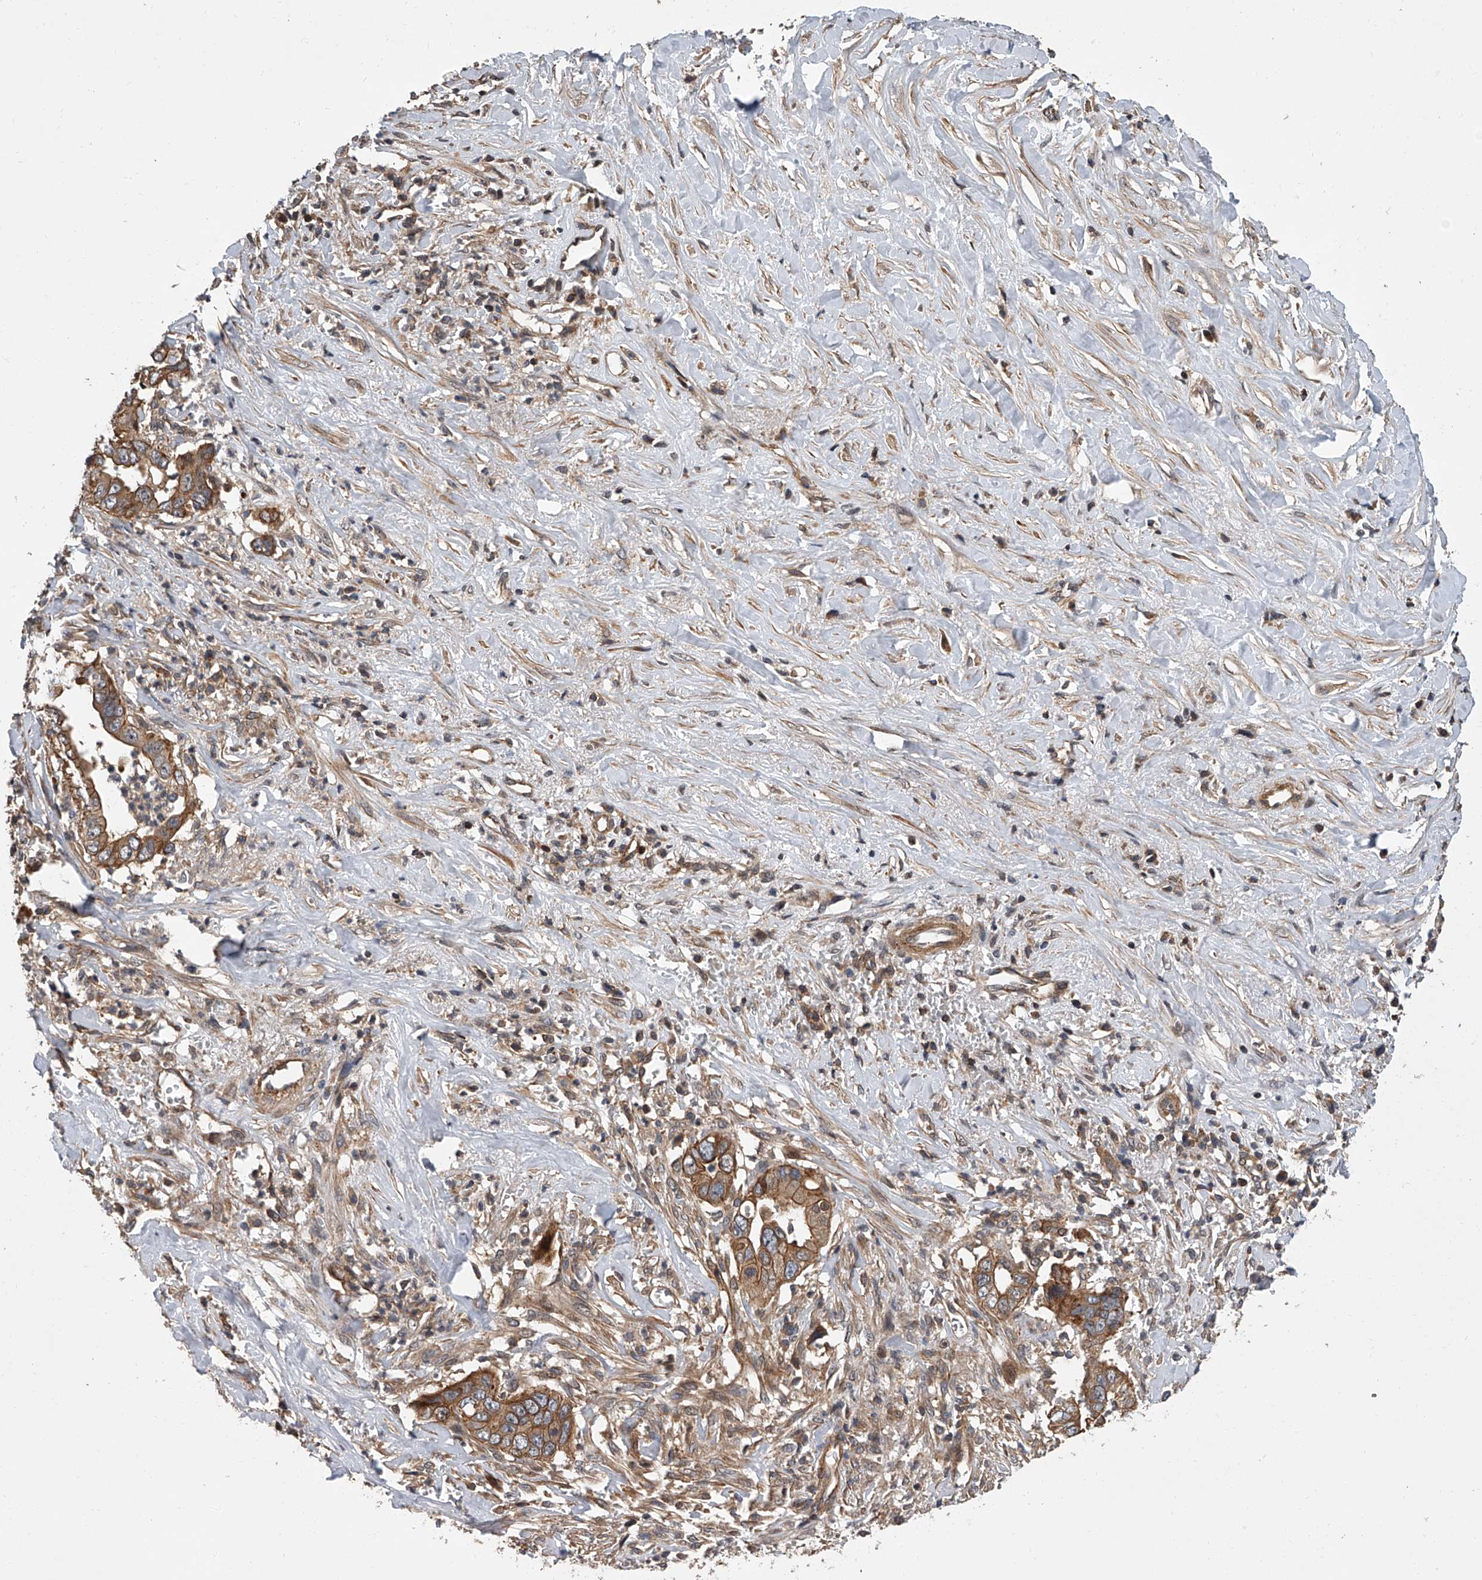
{"staining": {"intensity": "moderate", "quantity": ">75%", "location": "cytoplasmic/membranous"}, "tissue": "liver cancer", "cell_type": "Tumor cells", "image_type": "cancer", "snomed": [{"axis": "morphology", "description": "Cholangiocarcinoma"}, {"axis": "topography", "description": "Liver"}], "caption": "This micrograph demonstrates IHC staining of liver cholangiocarcinoma, with medium moderate cytoplasmic/membranous staining in approximately >75% of tumor cells.", "gene": "USP47", "patient": {"sex": "female", "age": 79}}